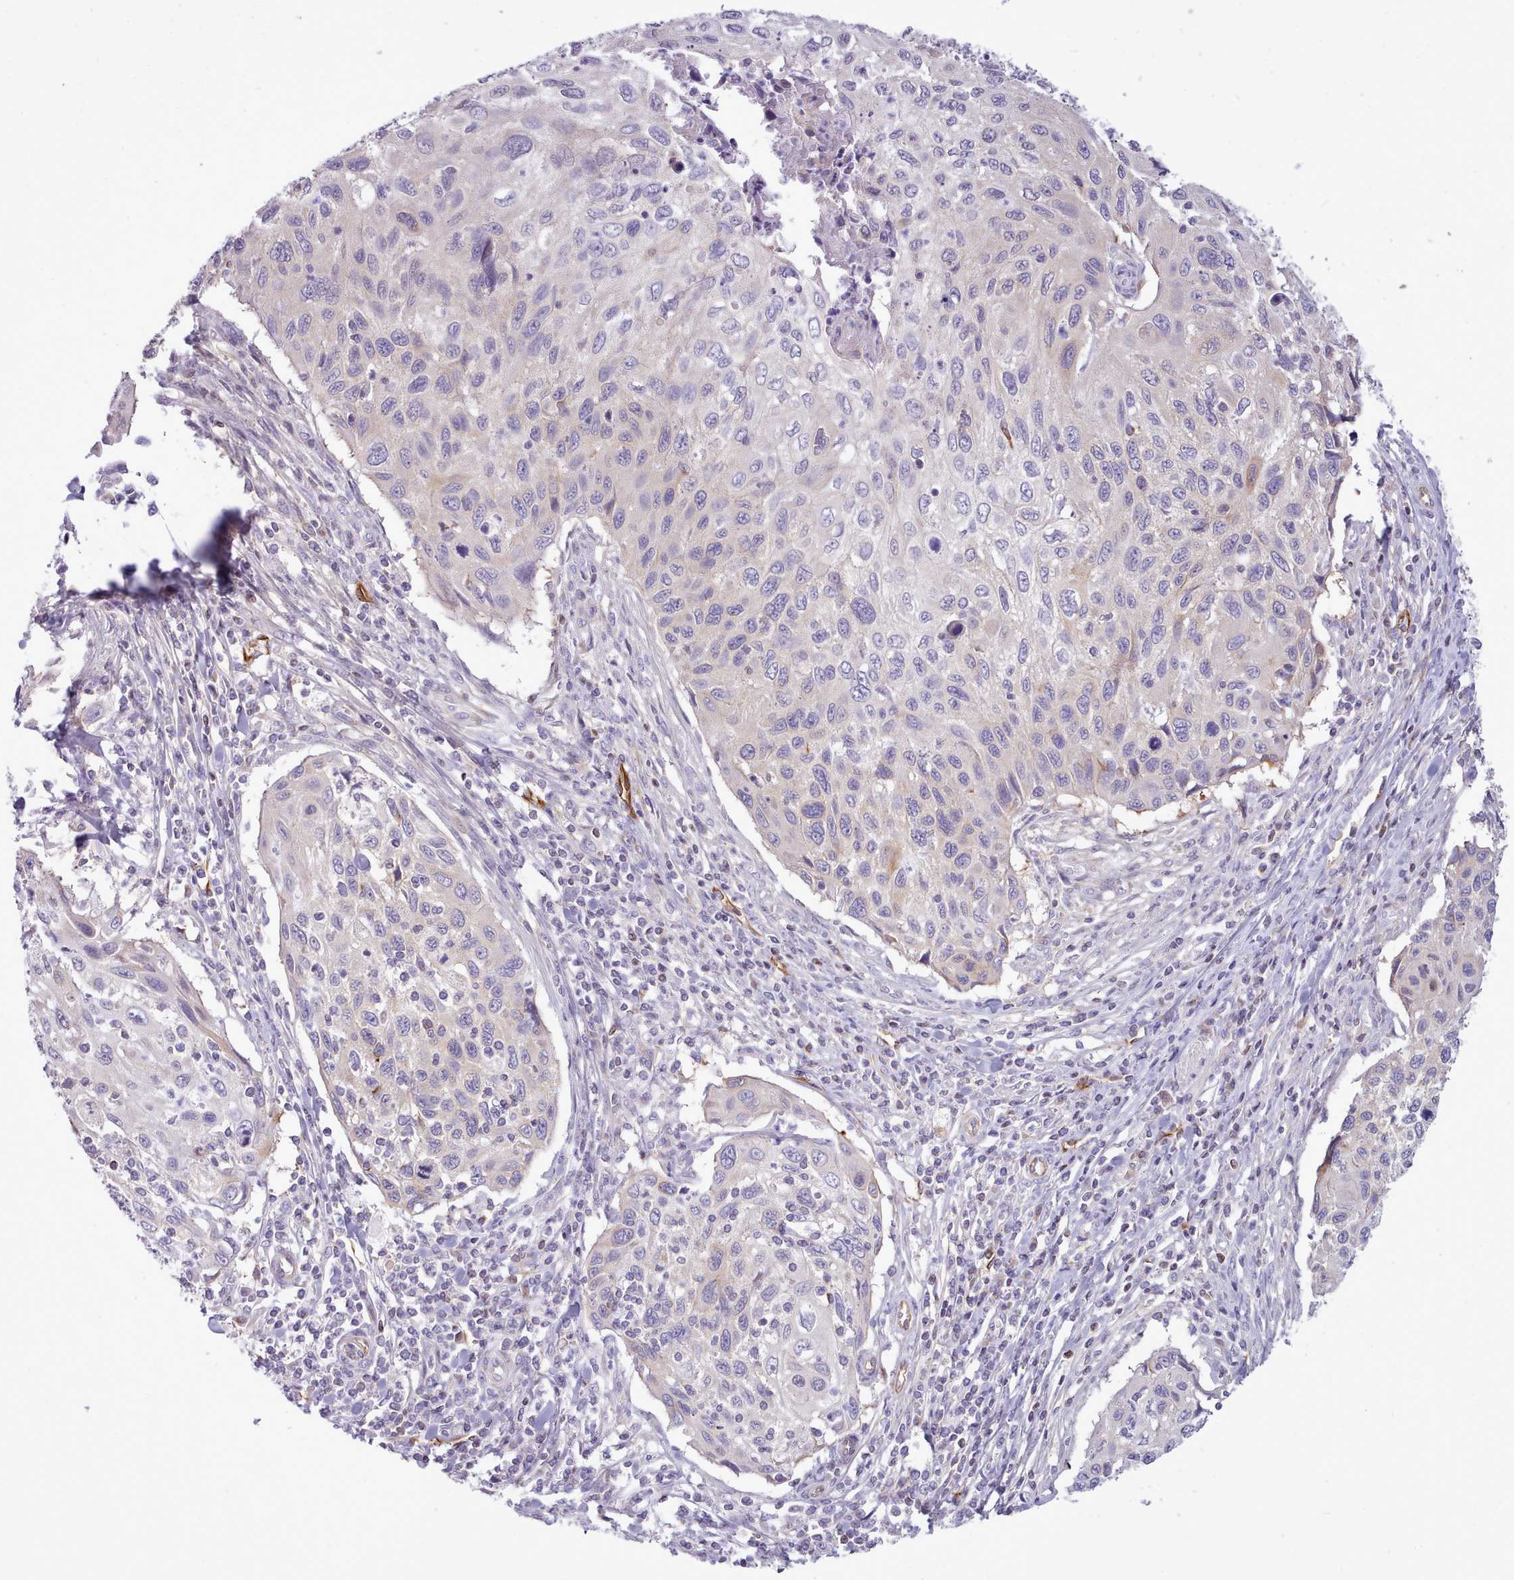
{"staining": {"intensity": "negative", "quantity": "none", "location": "none"}, "tissue": "cervical cancer", "cell_type": "Tumor cells", "image_type": "cancer", "snomed": [{"axis": "morphology", "description": "Squamous cell carcinoma, NOS"}, {"axis": "topography", "description": "Cervix"}], "caption": "Immunohistochemical staining of human squamous cell carcinoma (cervical) displays no significant expression in tumor cells.", "gene": "CYP2A13", "patient": {"sex": "female", "age": 70}}